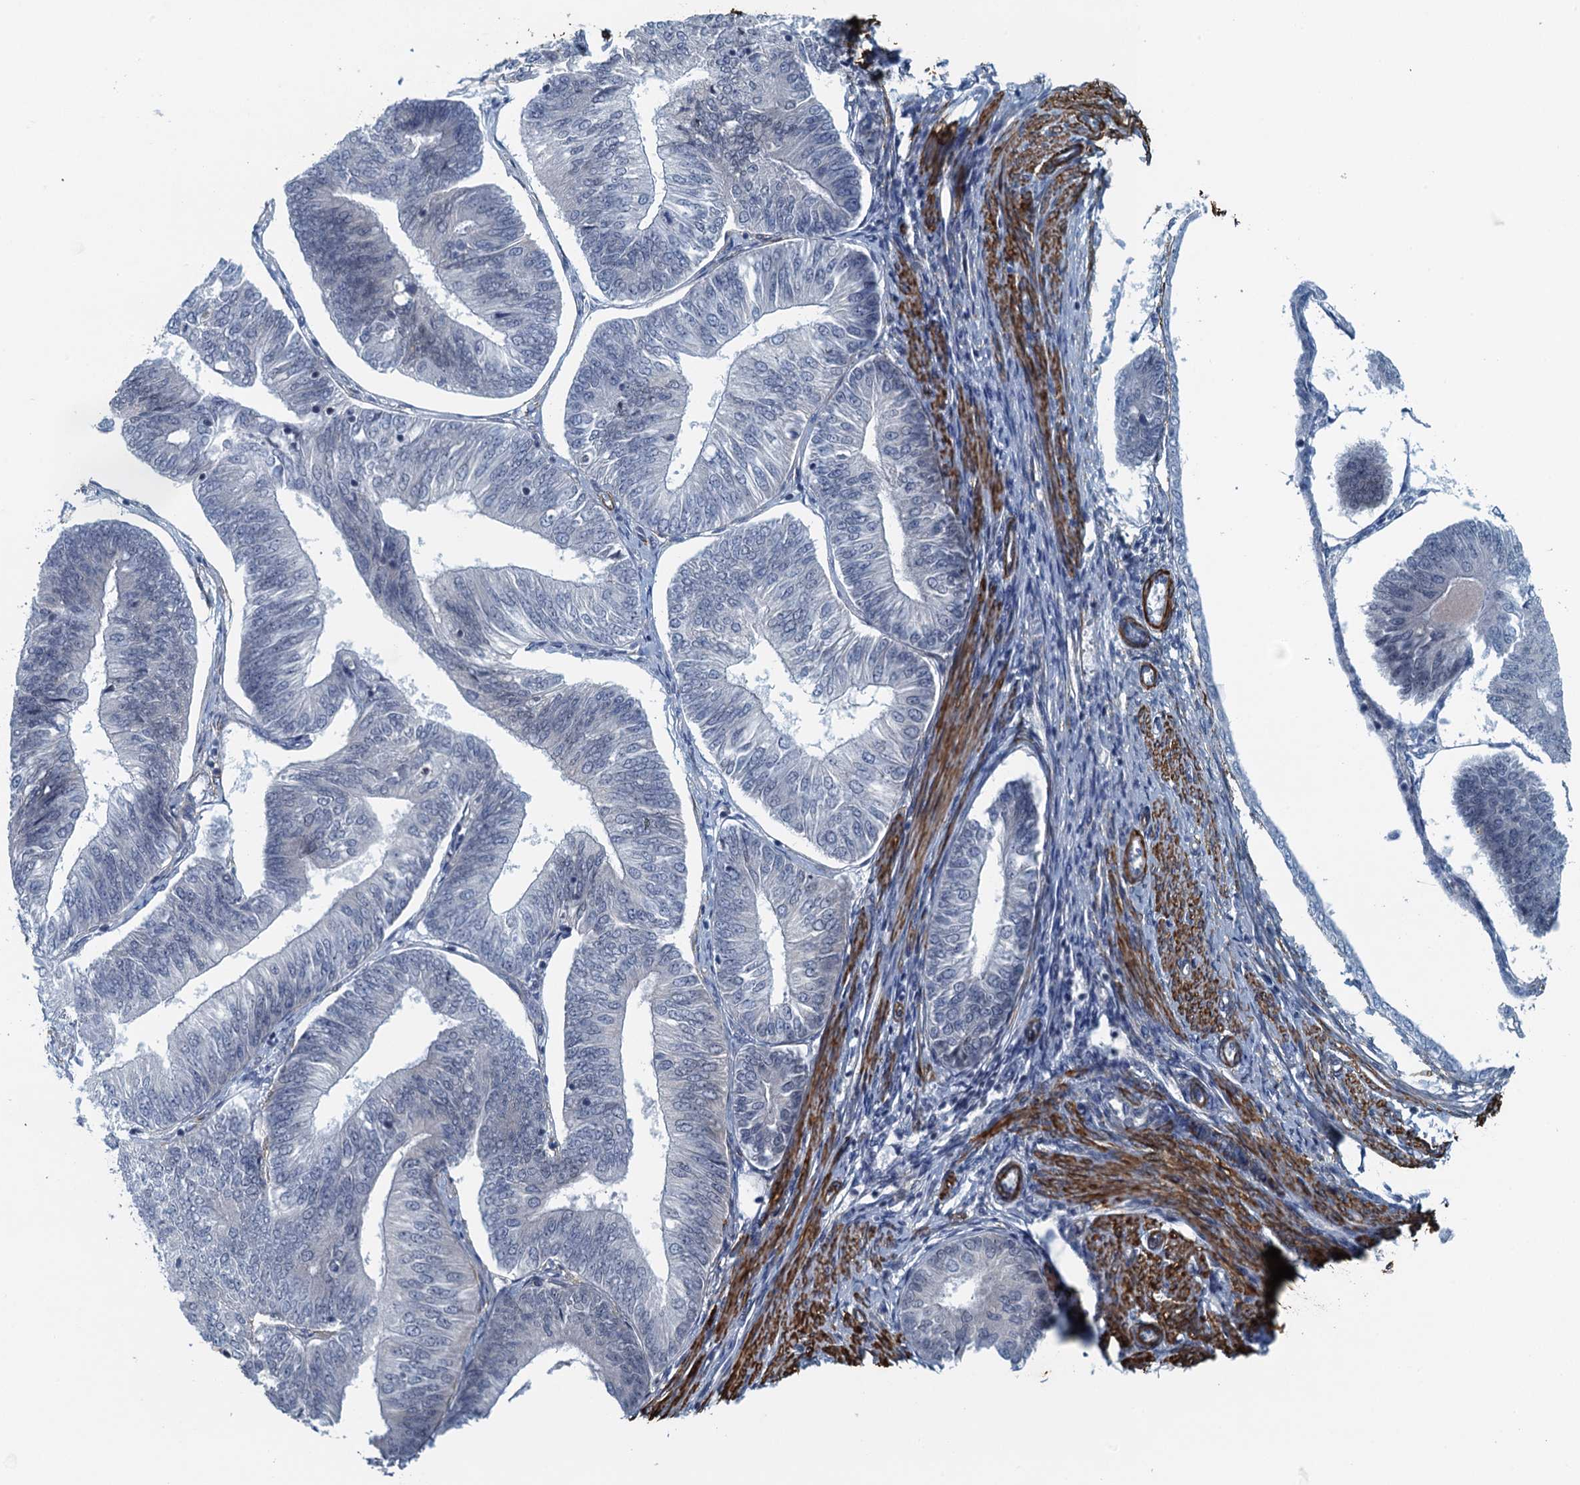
{"staining": {"intensity": "negative", "quantity": "none", "location": "none"}, "tissue": "endometrial cancer", "cell_type": "Tumor cells", "image_type": "cancer", "snomed": [{"axis": "morphology", "description": "Adenocarcinoma, NOS"}, {"axis": "topography", "description": "Endometrium"}], "caption": "Human endometrial adenocarcinoma stained for a protein using IHC shows no positivity in tumor cells.", "gene": "ALG2", "patient": {"sex": "female", "age": 58}}